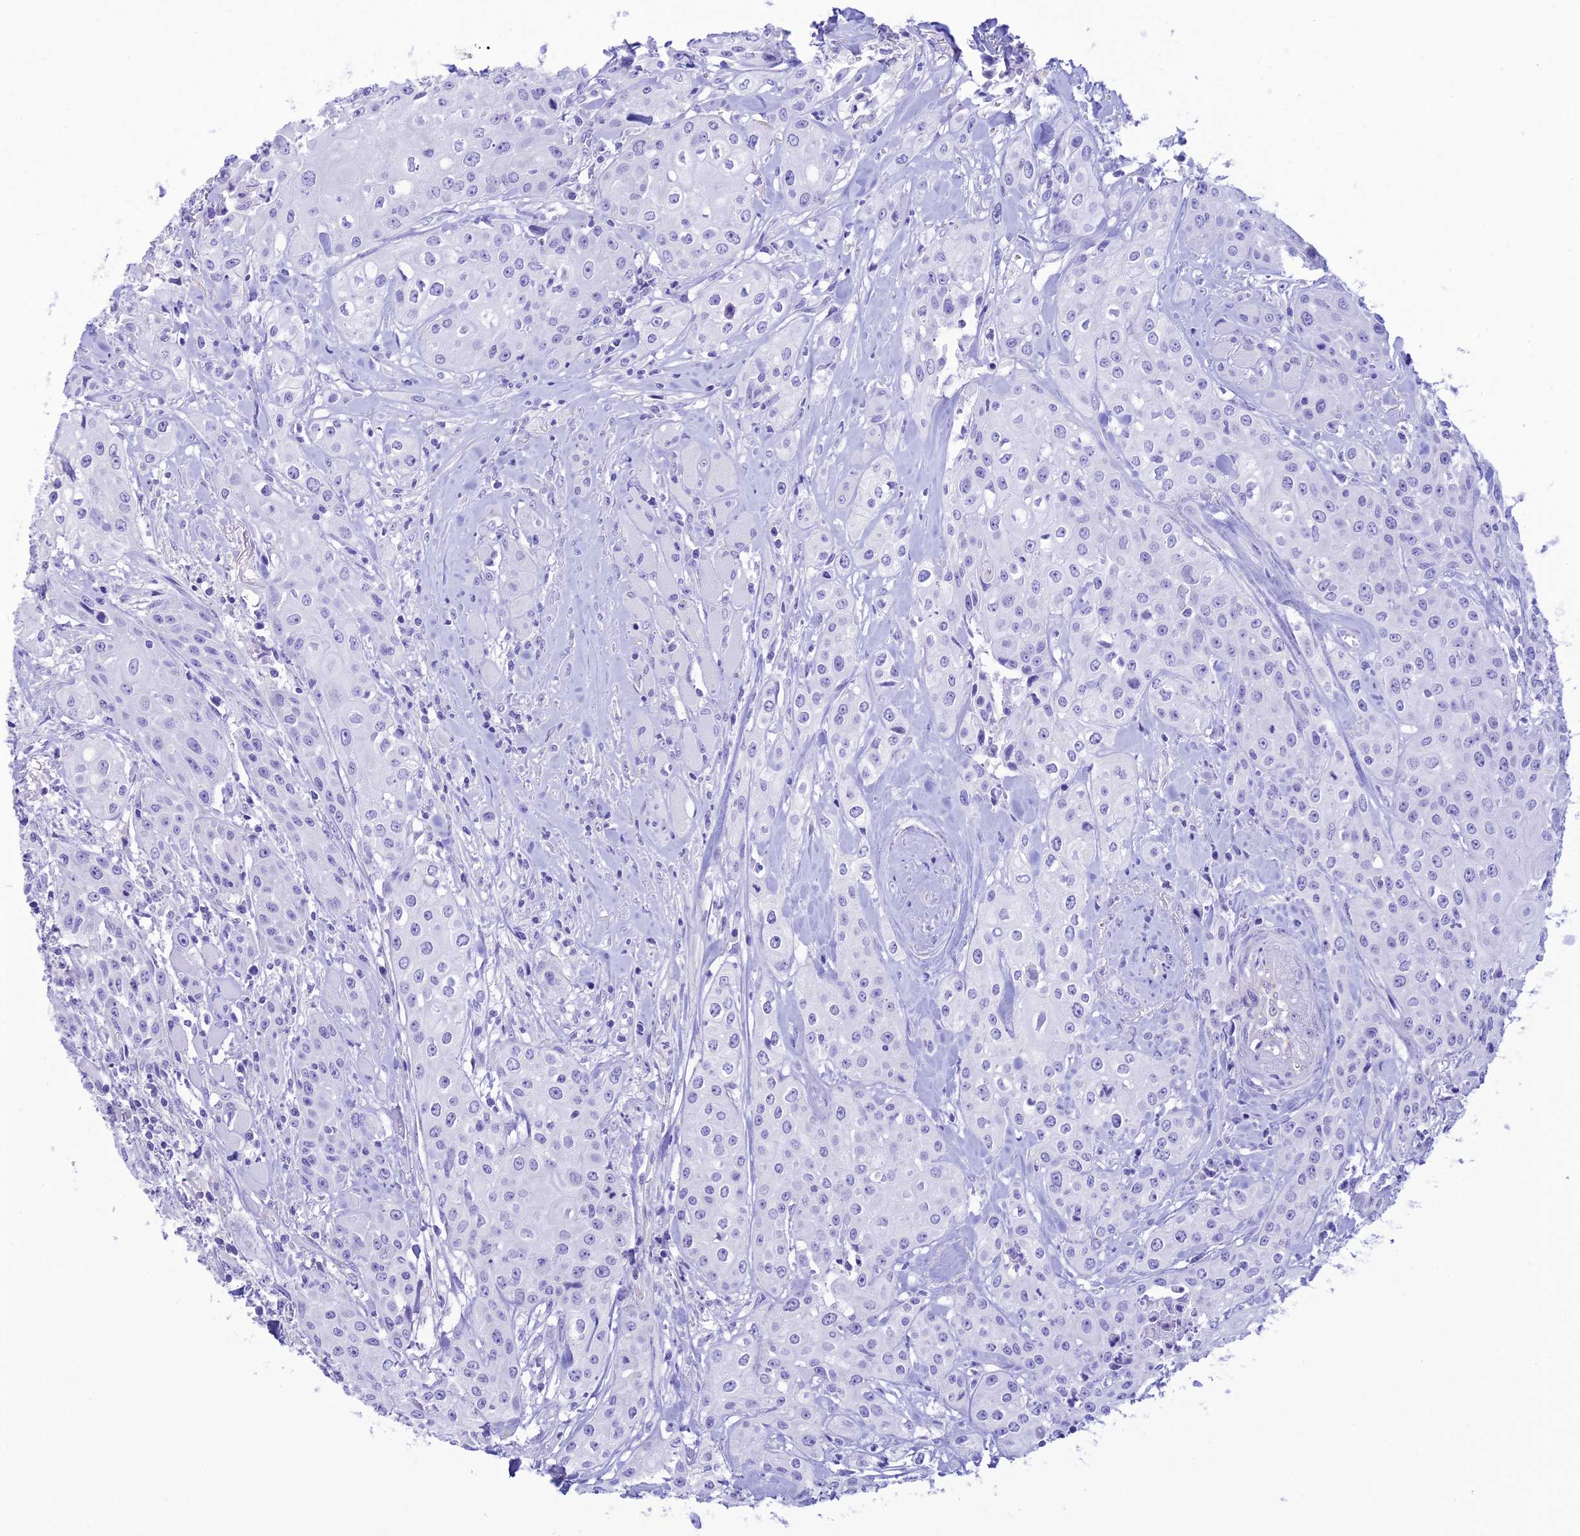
{"staining": {"intensity": "negative", "quantity": "none", "location": "none"}, "tissue": "head and neck cancer", "cell_type": "Tumor cells", "image_type": "cancer", "snomed": [{"axis": "morphology", "description": "Squamous cell carcinoma, NOS"}, {"axis": "topography", "description": "Oral tissue"}, {"axis": "topography", "description": "Head-Neck"}], "caption": "There is no significant positivity in tumor cells of head and neck cancer (squamous cell carcinoma).", "gene": "ST8SIA5", "patient": {"sex": "female", "age": 82}}